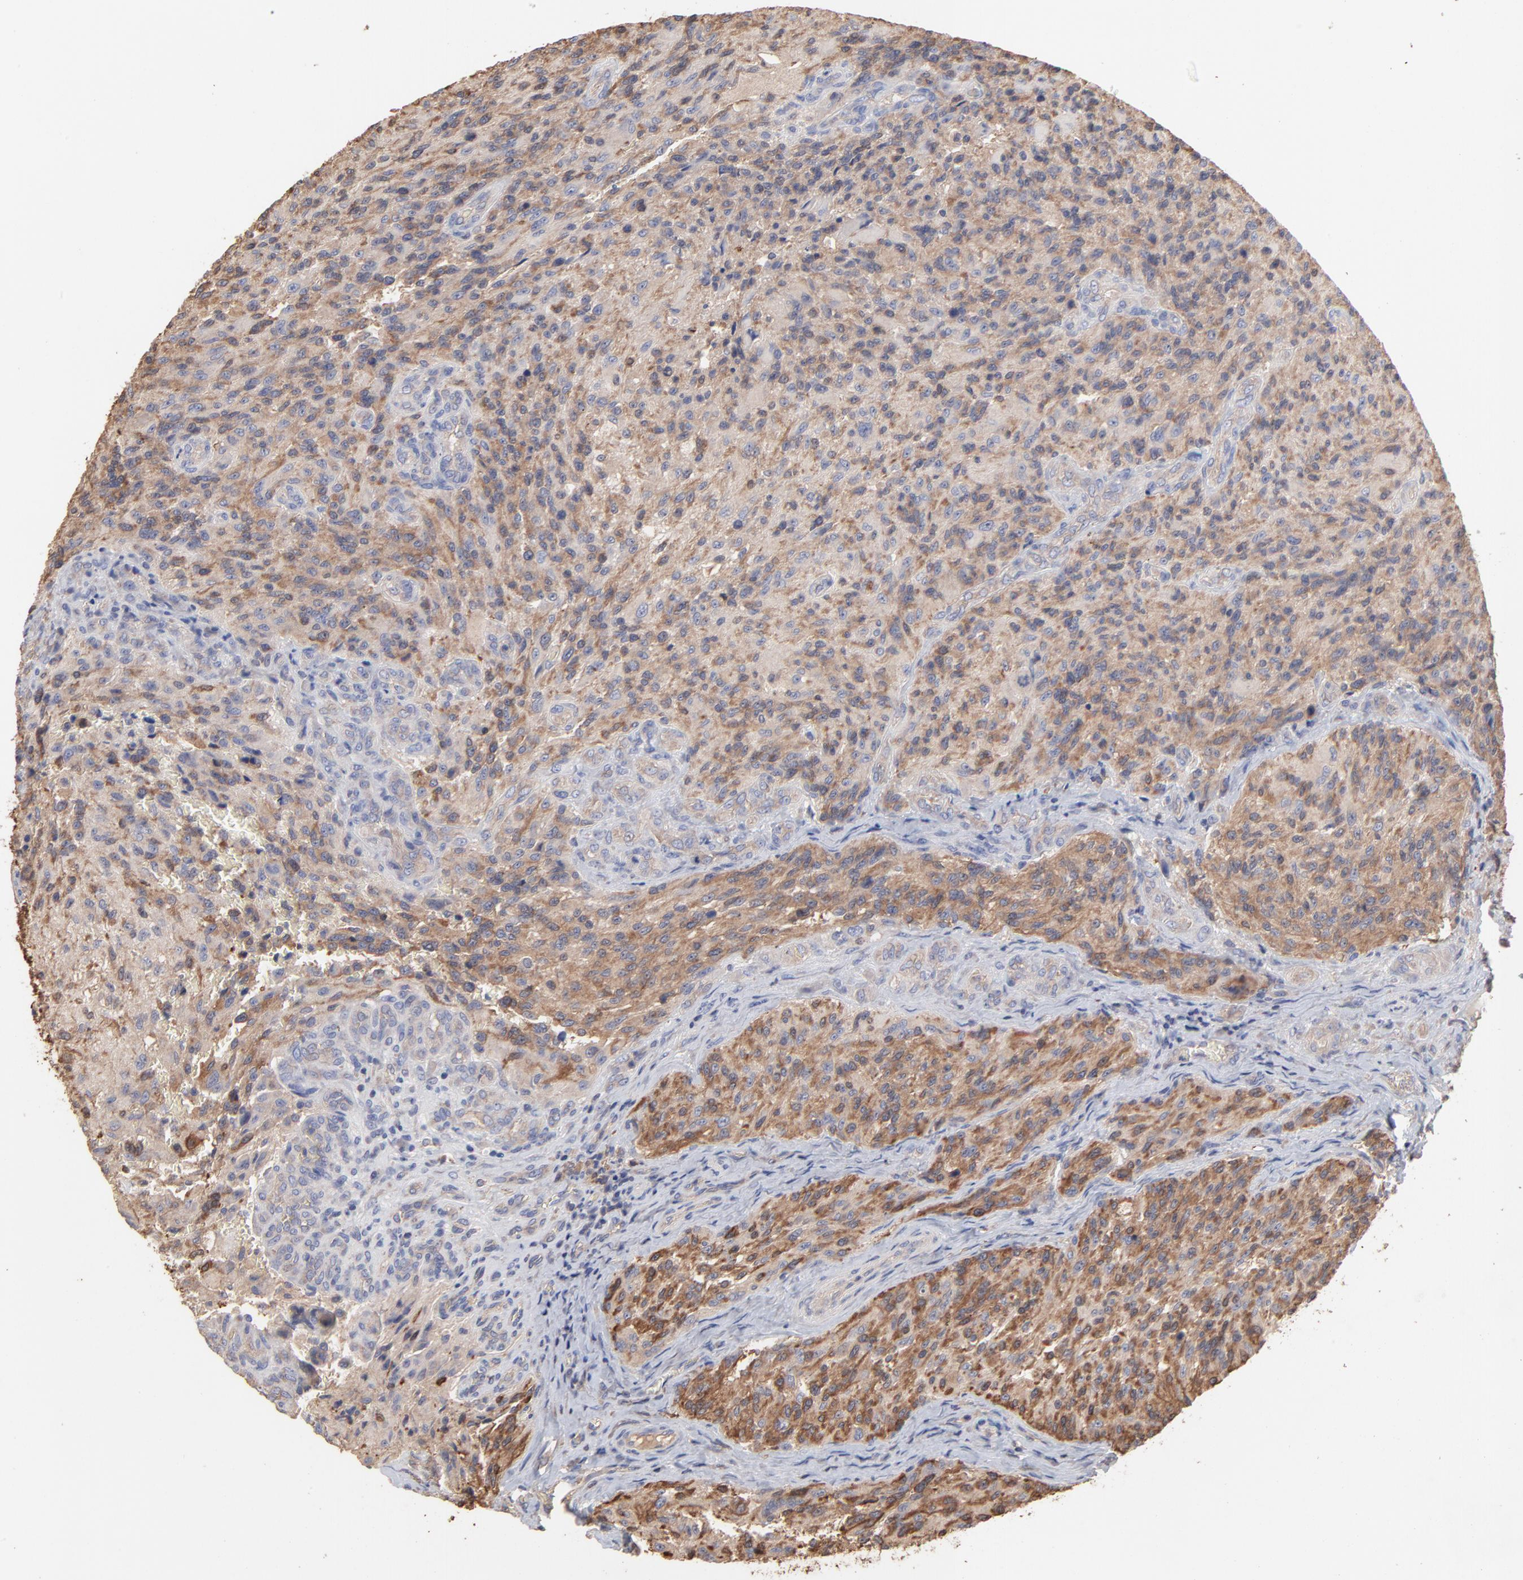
{"staining": {"intensity": "moderate", "quantity": "25%-75%", "location": "cytoplasmic/membranous"}, "tissue": "glioma", "cell_type": "Tumor cells", "image_type": "cancer", "snomed": [{"axis": "morphology", "description": "Normal tissue, NOS"}, {"axis": "morphology", "description": "Glioma, malignant, High grade"}, {"axis": "topography", "description": "Cerebral cortex"}], "caption": "Human glioma stained with a protein marker demonstrates moderate staining in tumor cells.", "gene": "TANGO2", "patient": {"sex": "male", "age": 56}}